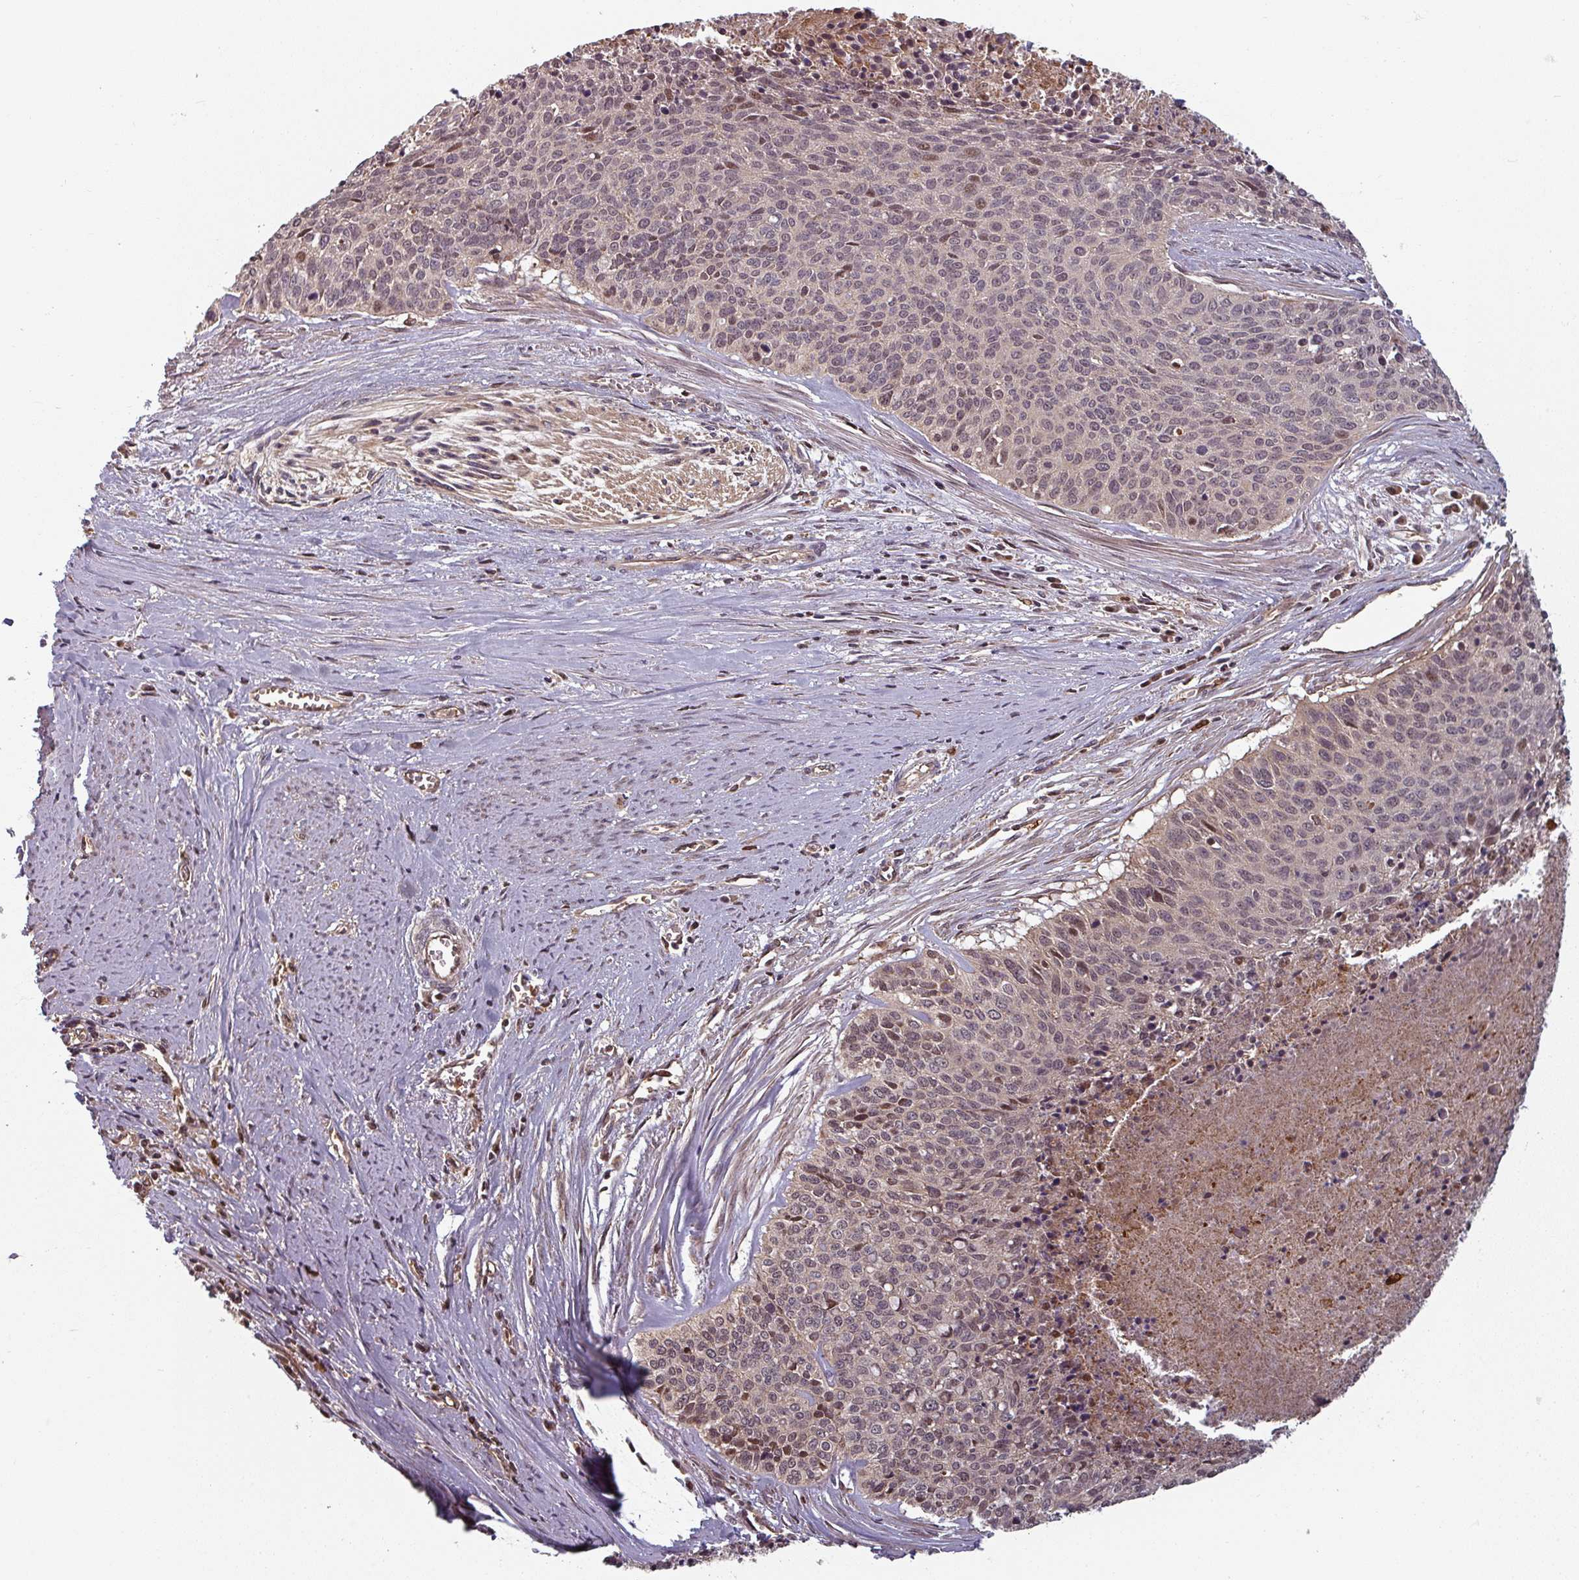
{"staining": {"intensity": "weak", "quantity": "25%-75%", "location": "cytoplasmic/membranous,nuclear"}, "tissue": "cervical cancer", "cell_type": "Tumor cells", "image_type": "cancer", "snomed": [{"axis": "morphology", "description": "Squamous cell carcinoma, NOS"}, {"axis": "topography", "description": "Cervix"}], "caption": "The photomicrograph exhibits a brown stain indicating the presence of a protein in the cytoplasmic/membranous and nuclear of tumor cells in cervical cancer (squamous cell carcinoma).", "gene": "EID1", "patient": {"sex": "female", "age": 55}}